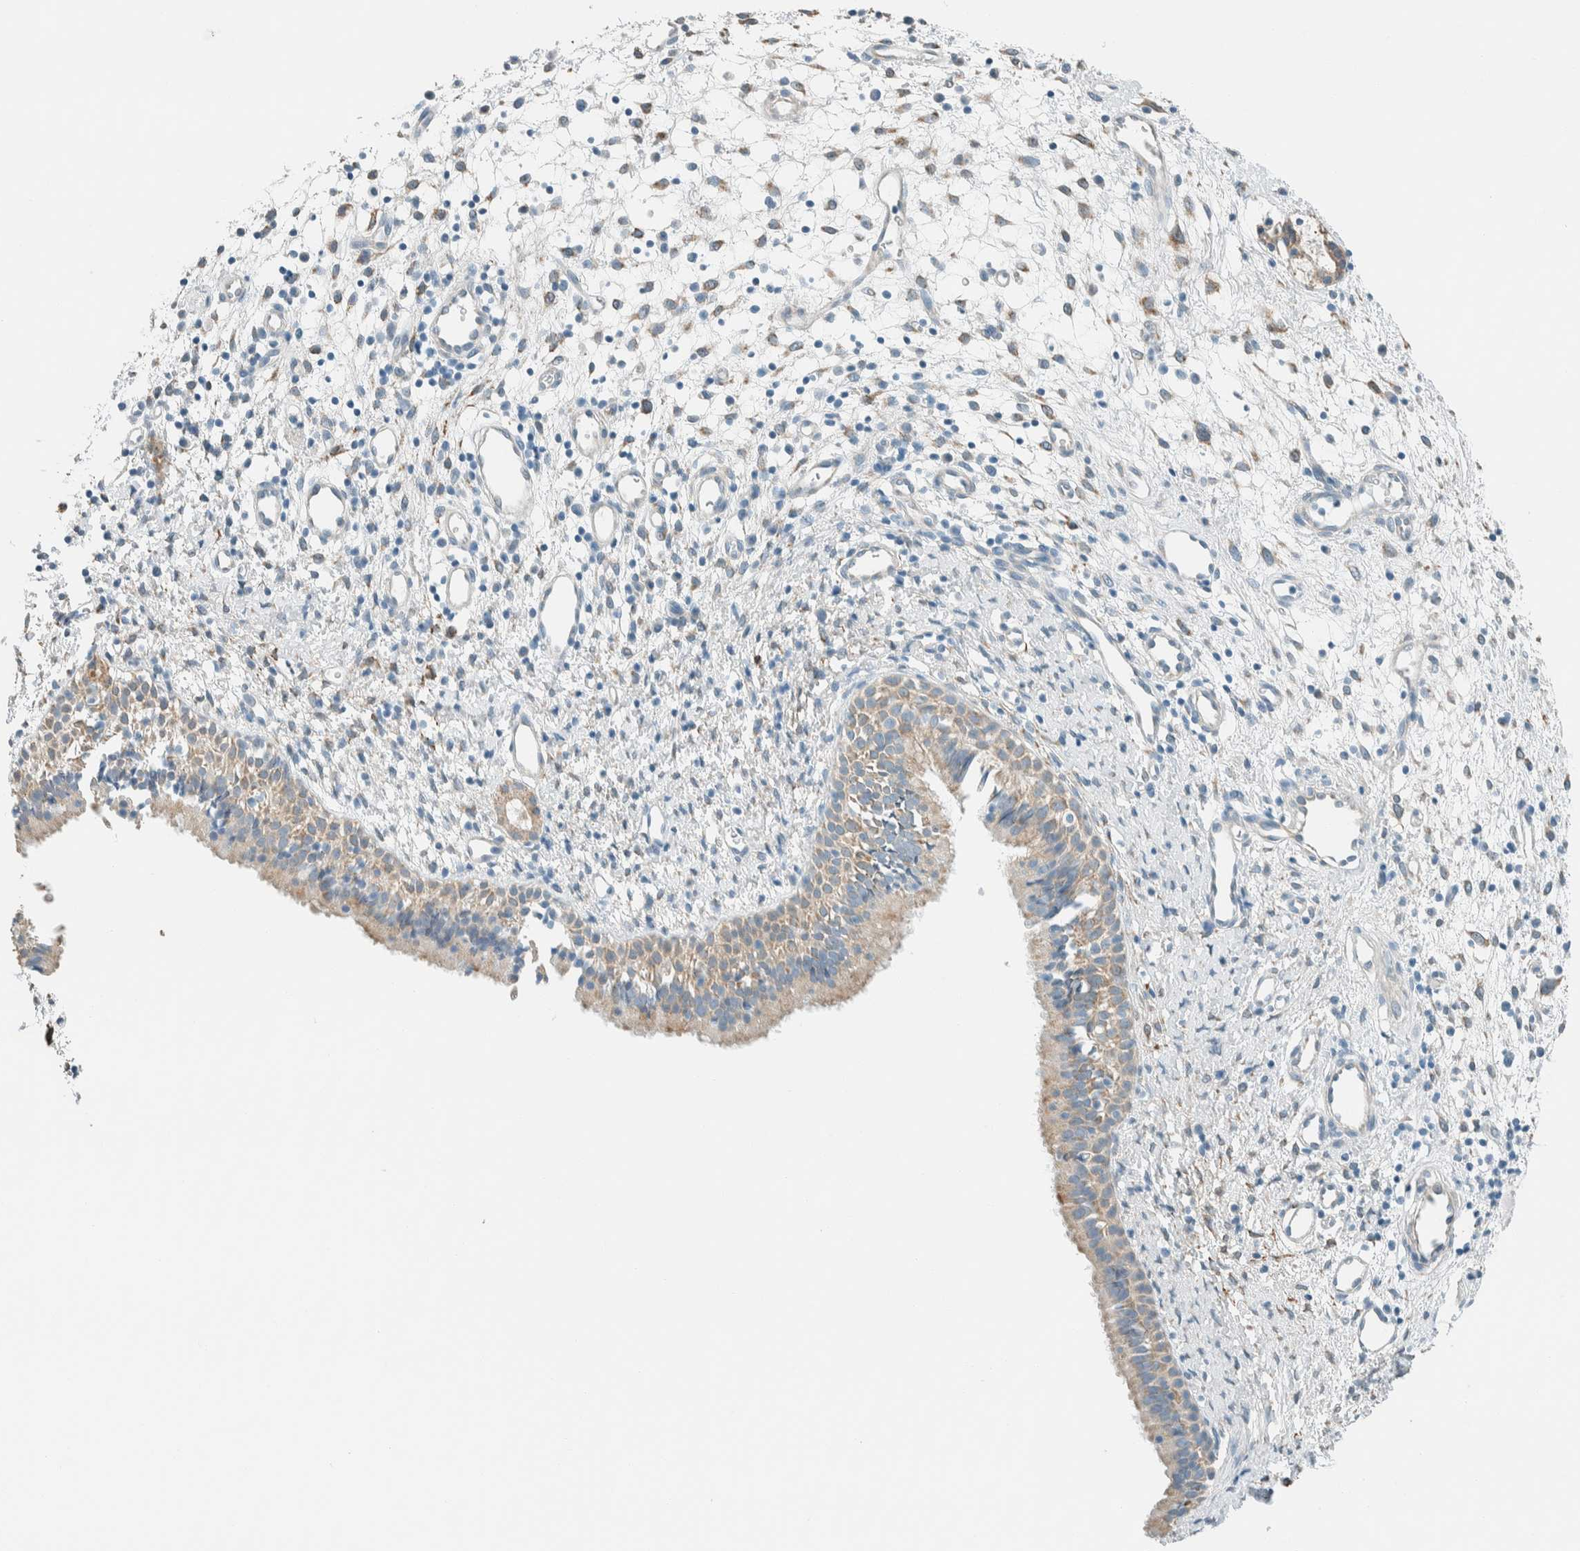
{"staining": {"intensity": "weak", "quantity": ">75%", "location": "cytoplasmic/membranous"}, "tissue": "nasopharynx", "cell_type": "Respiratory epithelial cells", "image_type": "normal", "snomed": [{"axis": "morphology", "description": "Normal tissue, NOS"}, {"axis": "topography", "description": "Nasopharynx"}], "caption": "Immunohistochemical staining of unremarkable human nasopharynx reveals low levels of weak cytoplasmic/membranous staining in approximately >75% of respiratory epithelial cells.", "gene": "ALDH7A1", "patient": {"sex": "male", "age": 22}}